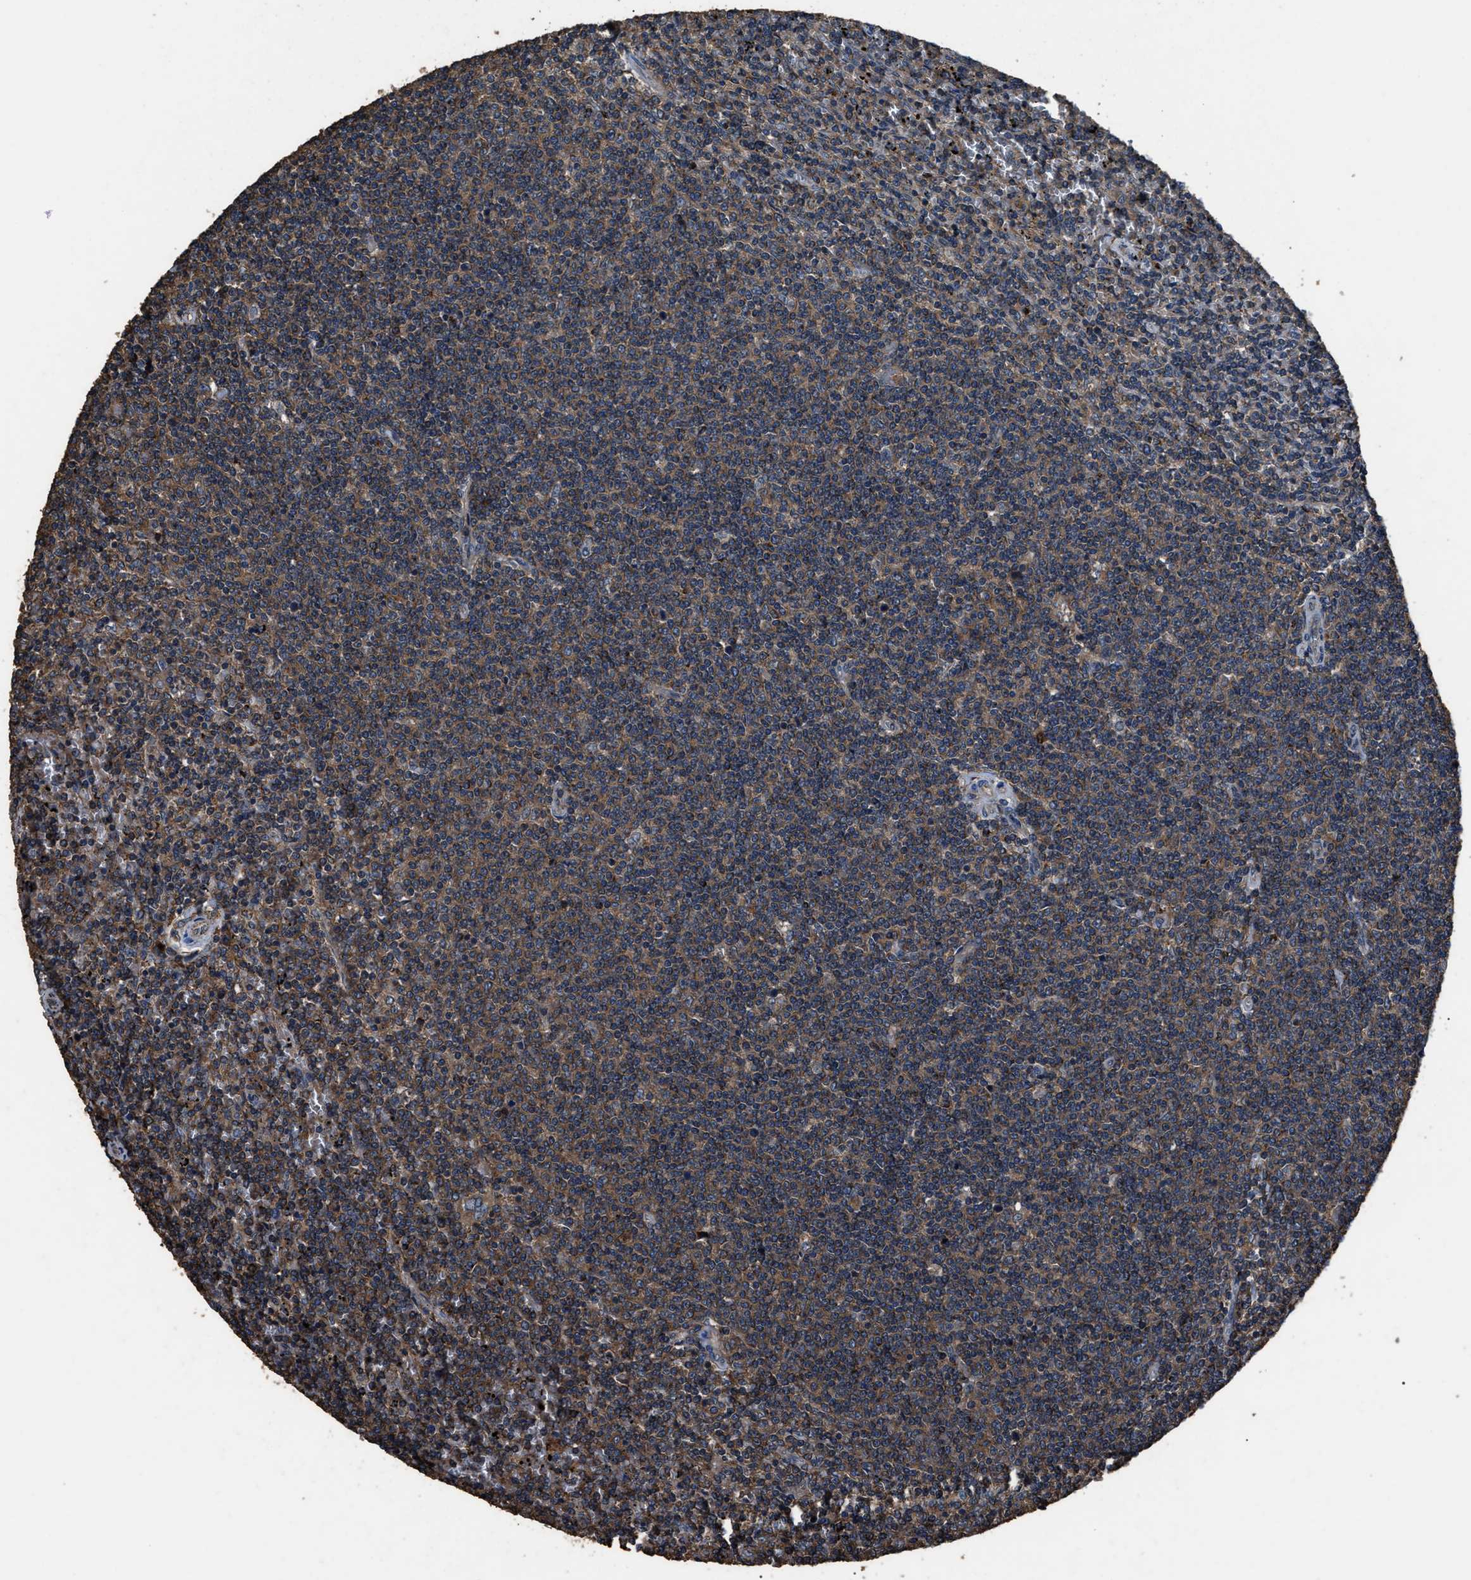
{"staining": {"intensity": "moderate", "quantity": ">75%", "location": "cytoplasmic/membranous"}, "tissue": "lymphoma", "cell_type": "Tumor cells", "image_type": "cancer", "snomed": [{"axis": "morphology", "description": "Malignant lymphoma, non-Hodgkin's type, Low grade"}, {"axis": "topography", "description": "Spleen"}], "caption": "Malignant lymphoma, non-Hodgkin's type (low-grade) tissue demonstrates moderate cytoplasmic/membranous expression in about >75% of tumor cells", "gene": "RNF216", "patient": {"sex": "female", "age": 50}}